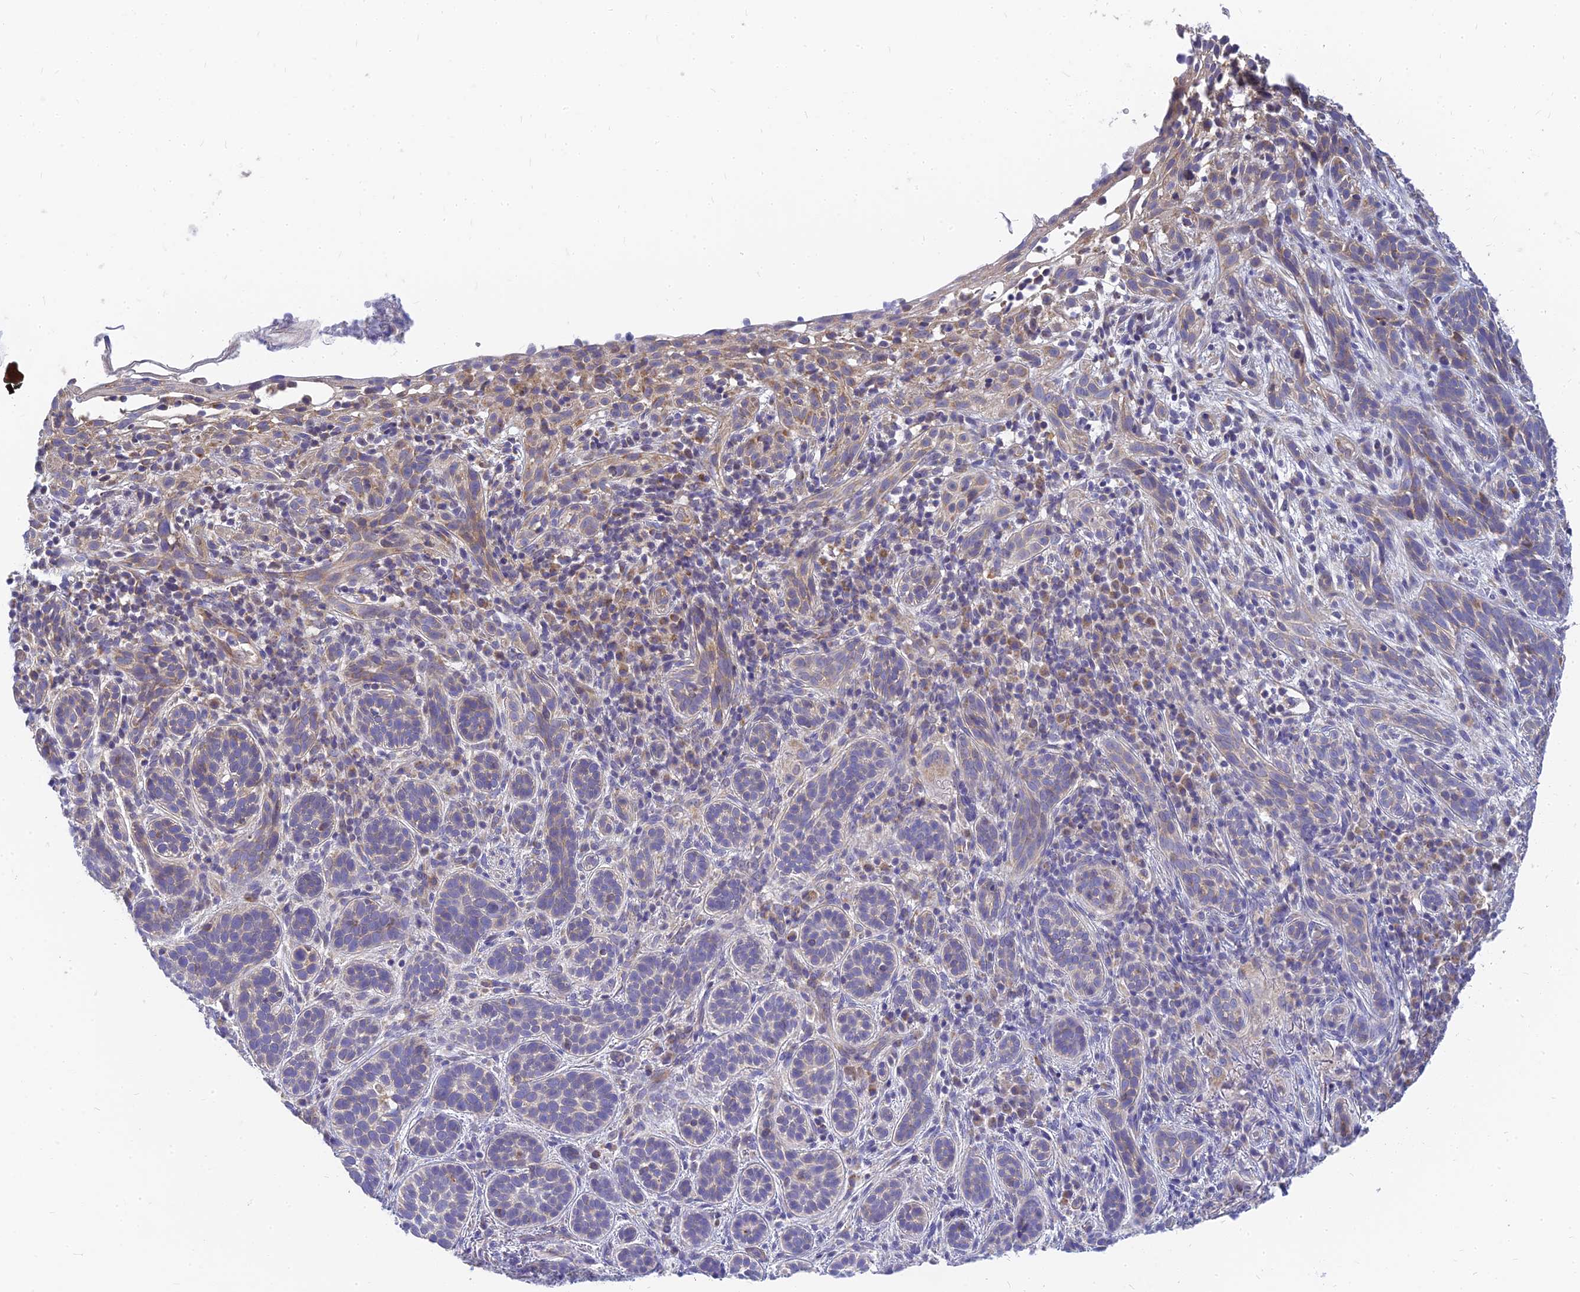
{"staining": {"intensity": "weak", "quantity": "25%-75%", "location": "cytoplasmic/membranous"}, "tissue": "skin cancer", "cell_type": "Tumor cells", "image_type": "cancer", "snomed": [{"axis": "morphology", "description": "Basal cell carcinoma"}, {"axis": "topography", "description": "Skin"}], "caption": "Immunohistochemistry image of neoplastic tissue: skin cancer (basal cell carcinoma) stained using immunohistochemistry demonstrates low levels of weak protein expression localized specifically in the cytoplasmic/membranous of tumor cells, appearing as a cytoplasmic/membranous brown color.", "gene": "MRPL15", "patient": {"sex": "male", "age": 71}}